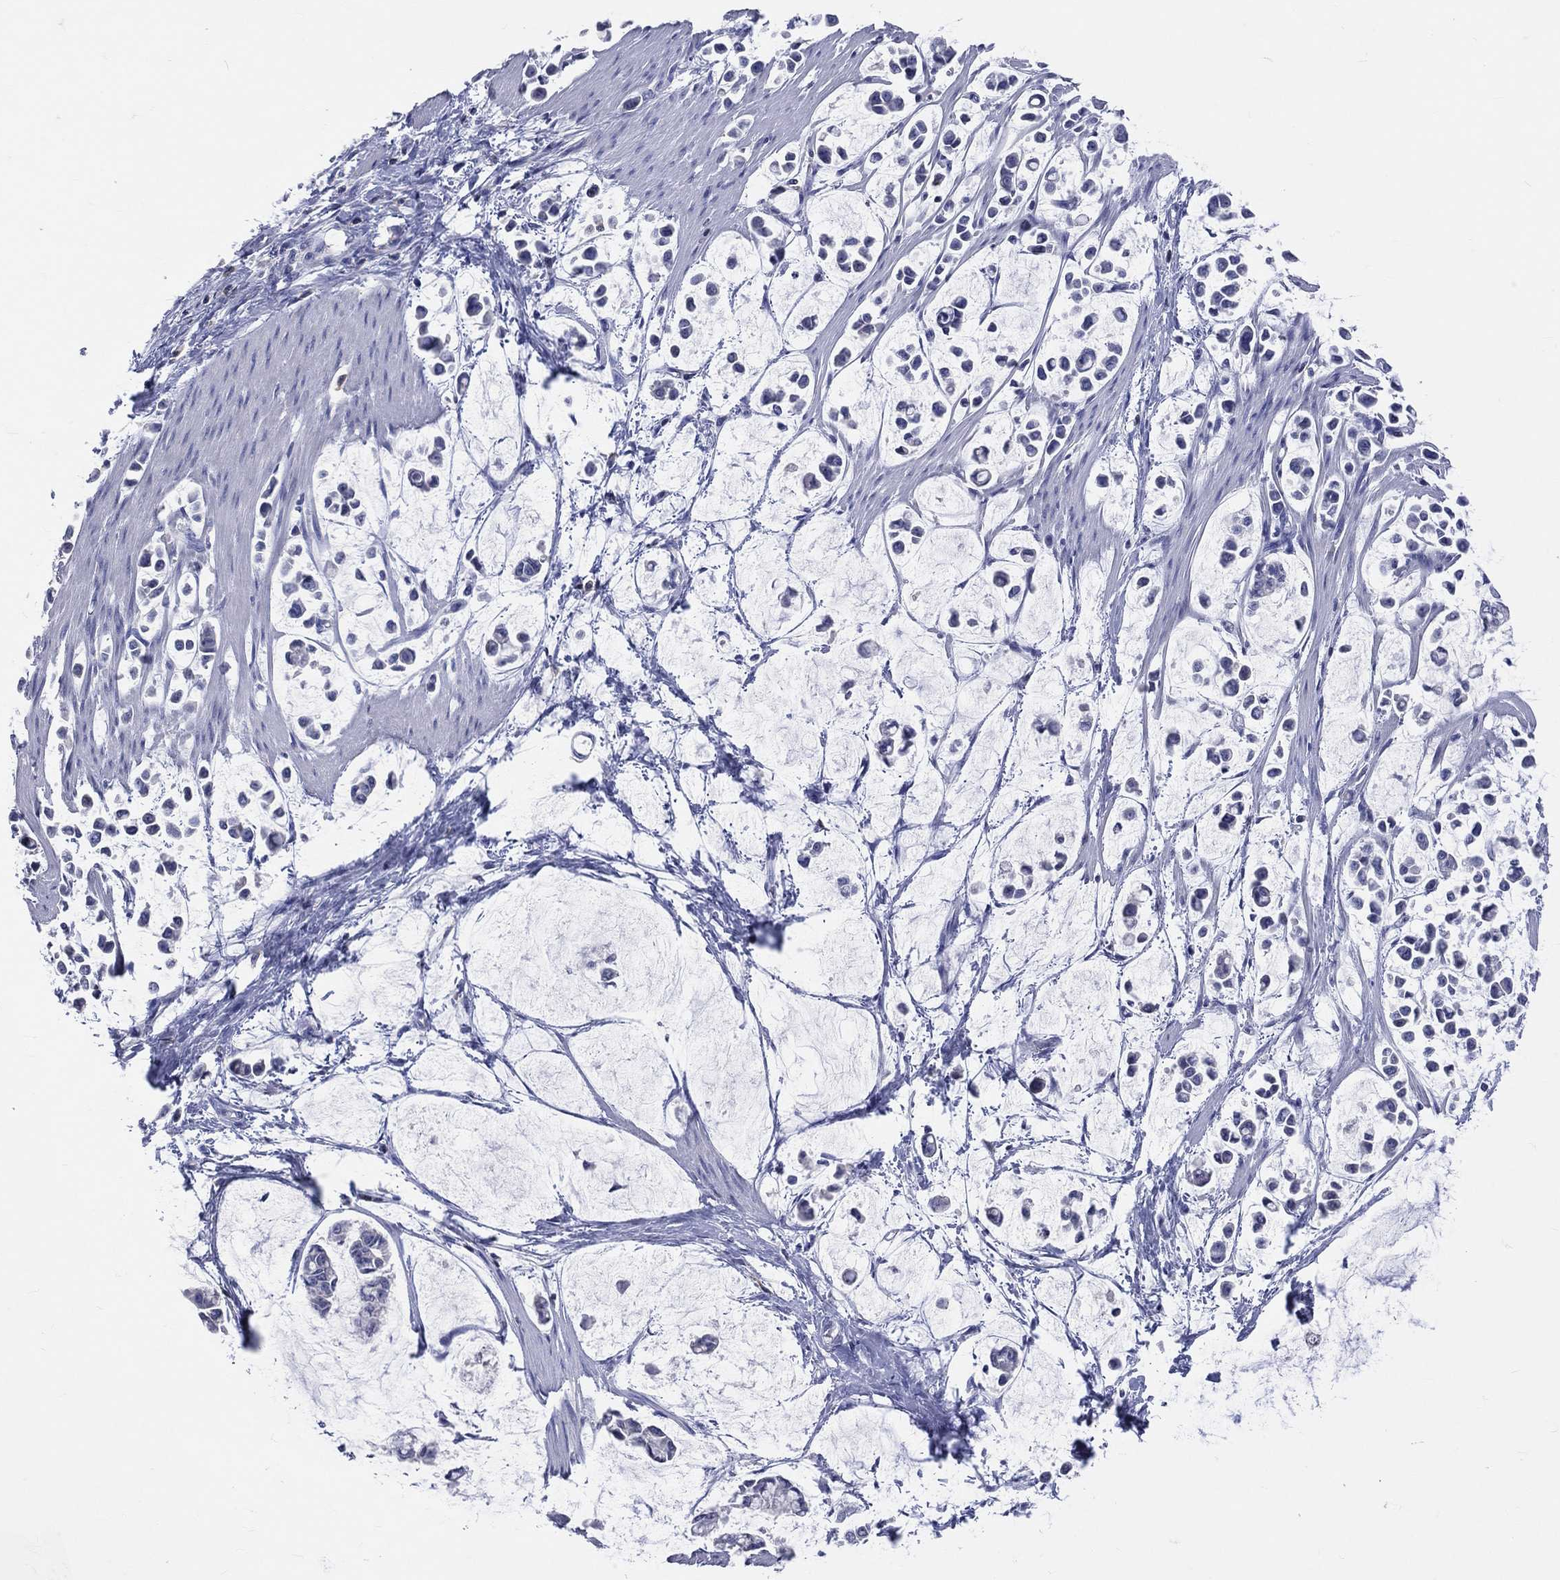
{"staining": {"intensity": "negative", "quantity": "none", "location": "none"}, "tissue": "stomach cancer", "cell_type": "Tumor cells", "image_type": "cancer", "snomed": [{"axis": "morphology", "description": "Adenocarcinoma, NOS"}, {"axis": "topography", "description": "Stomach"}], "caption": "DAB immunohistochemical staining of adenocarcinoma (stomach) reveals no significant positivity in tumor cells.", "gene": "LAT", "patient": {"sex": "male", "age": 82}}